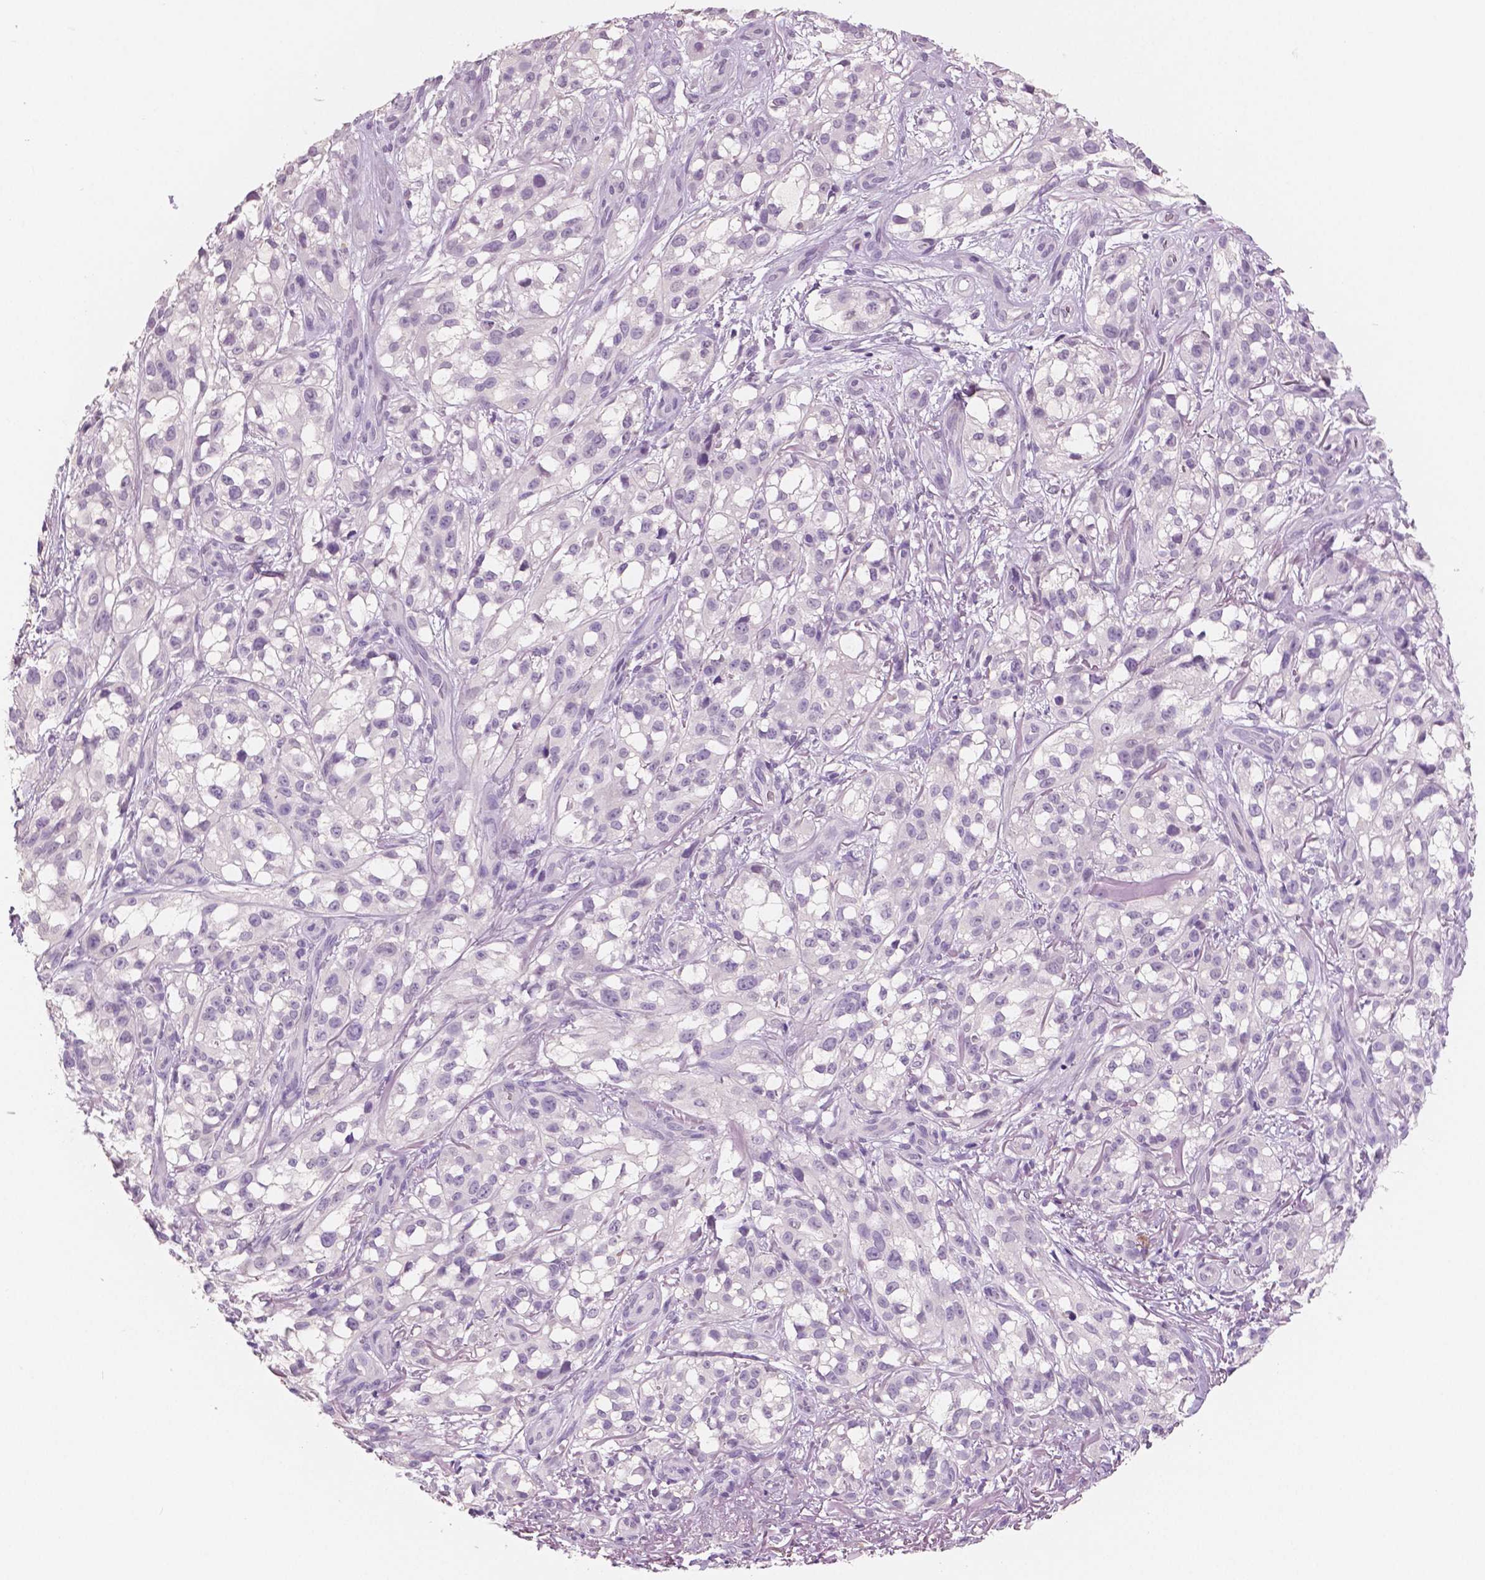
{"staining": {"intensity": "negative", "quantity": "none", "location": "none"}, "tissue": "melanoma", "cell_type": "Tumor cells", "image_type": "cancer", "snomed": [{"axis": "morphology", "description": "Malignant melanoma, NOS"}, {"axis": "topography", "description": "Skin"}], "caption": "The micrograph demonstrates no significant staining in tumor cells of malignant melanoma.", "gene": "NECAB2", "patient": {"sex": "female", "age": 85}}